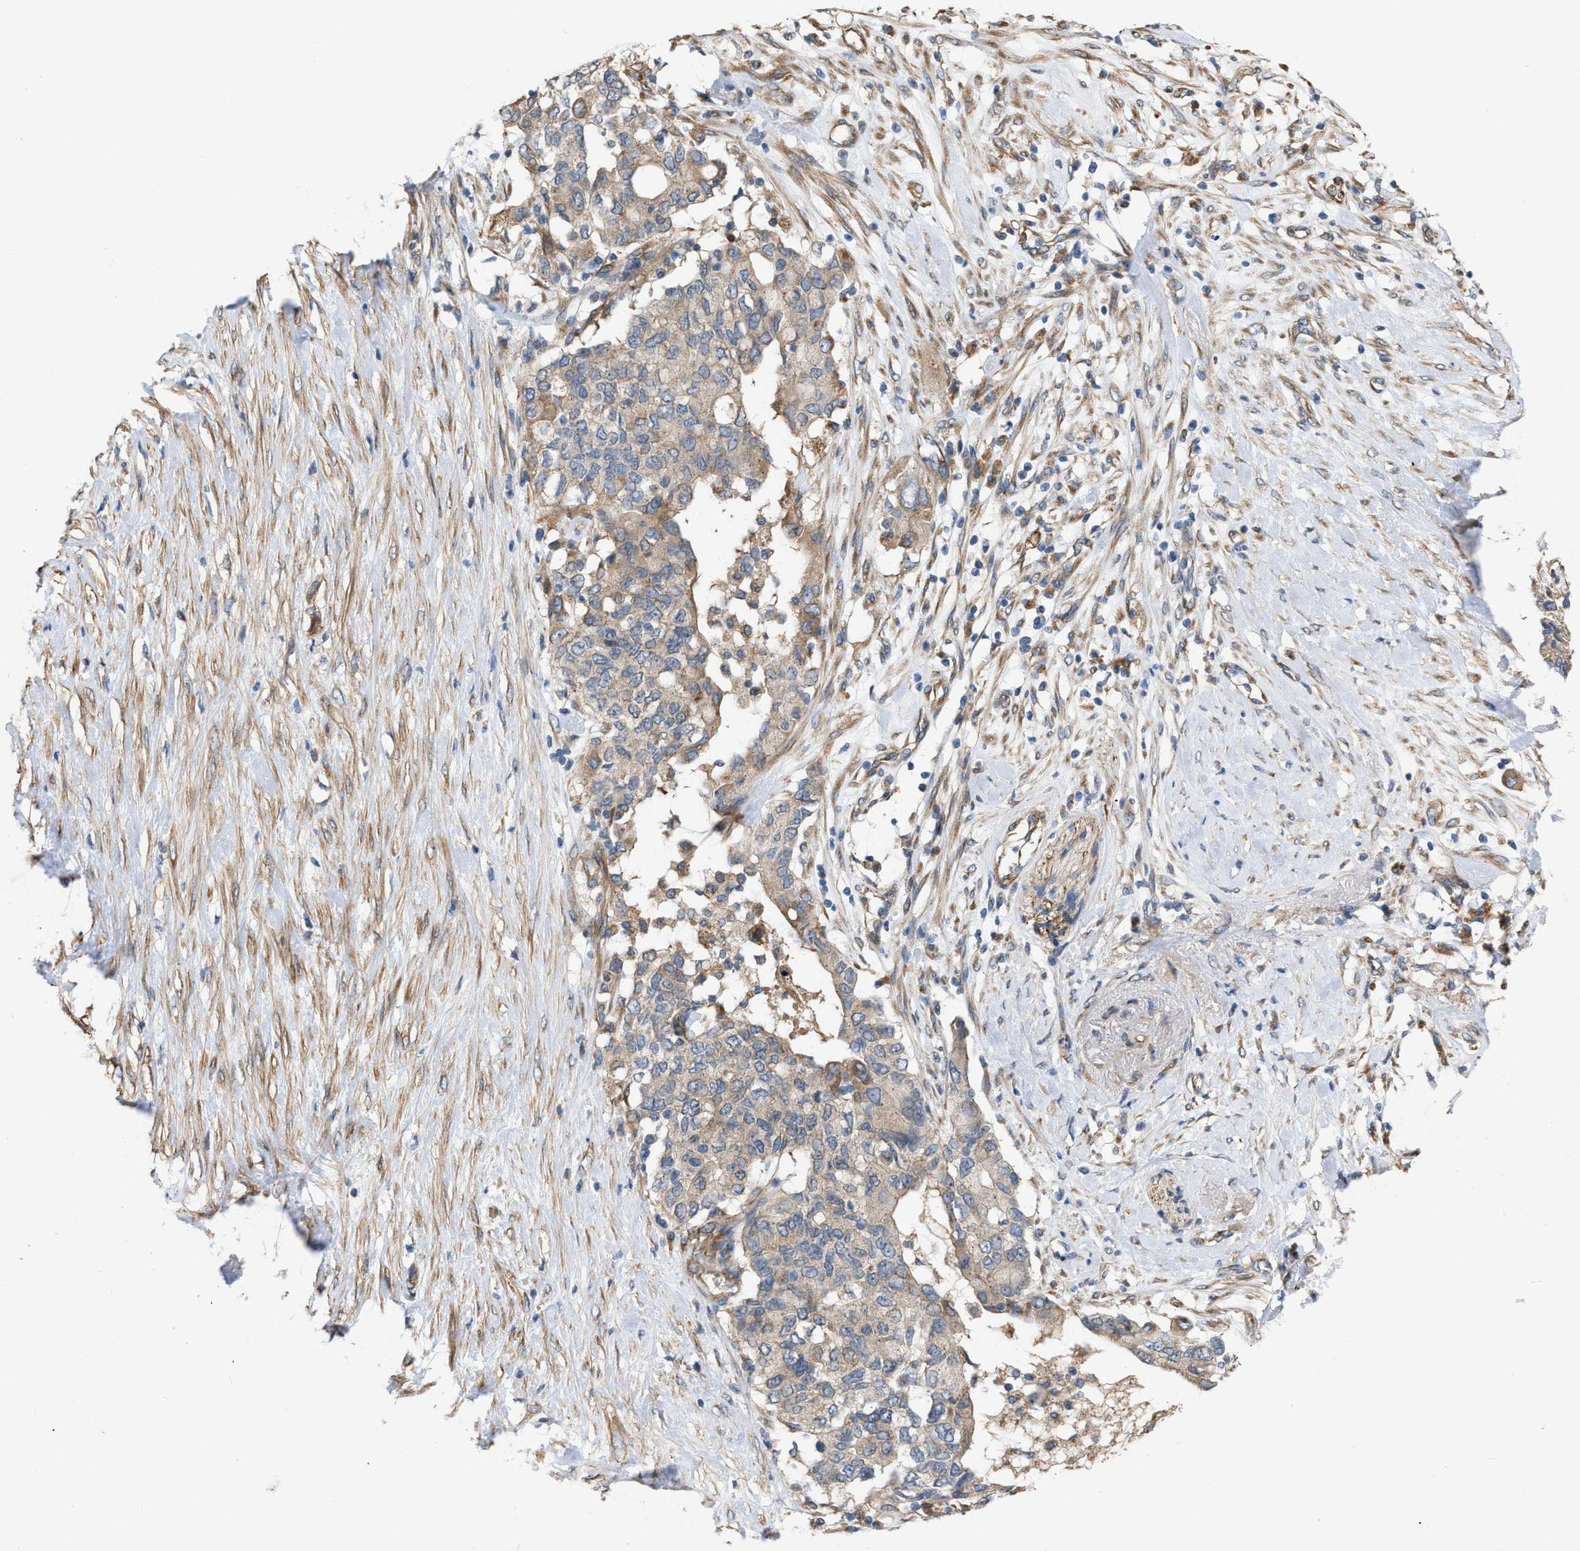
{"staining": {"intensity": "weak", "quantity": ">75%", "location": "cytoplasmic/membranous"}, "tissue": "pancreatic cancer", "cell_type": "Tumor cells", "image_type": "cancer", "snomed": [{"axis": "morphology", "description": "Adenocarcinoma, NOS"}, {"axis": "topography", "description": "Pancreas"}], "caption": "Human adenocarcinoma (pancreatic) stained for a protein (brown) reveals weak cytoplasmic/membranous positive positivity in about >75% of tumor cells.", "gene": "SLC4A11", "patient": {"sex": "female", "age": 56}}